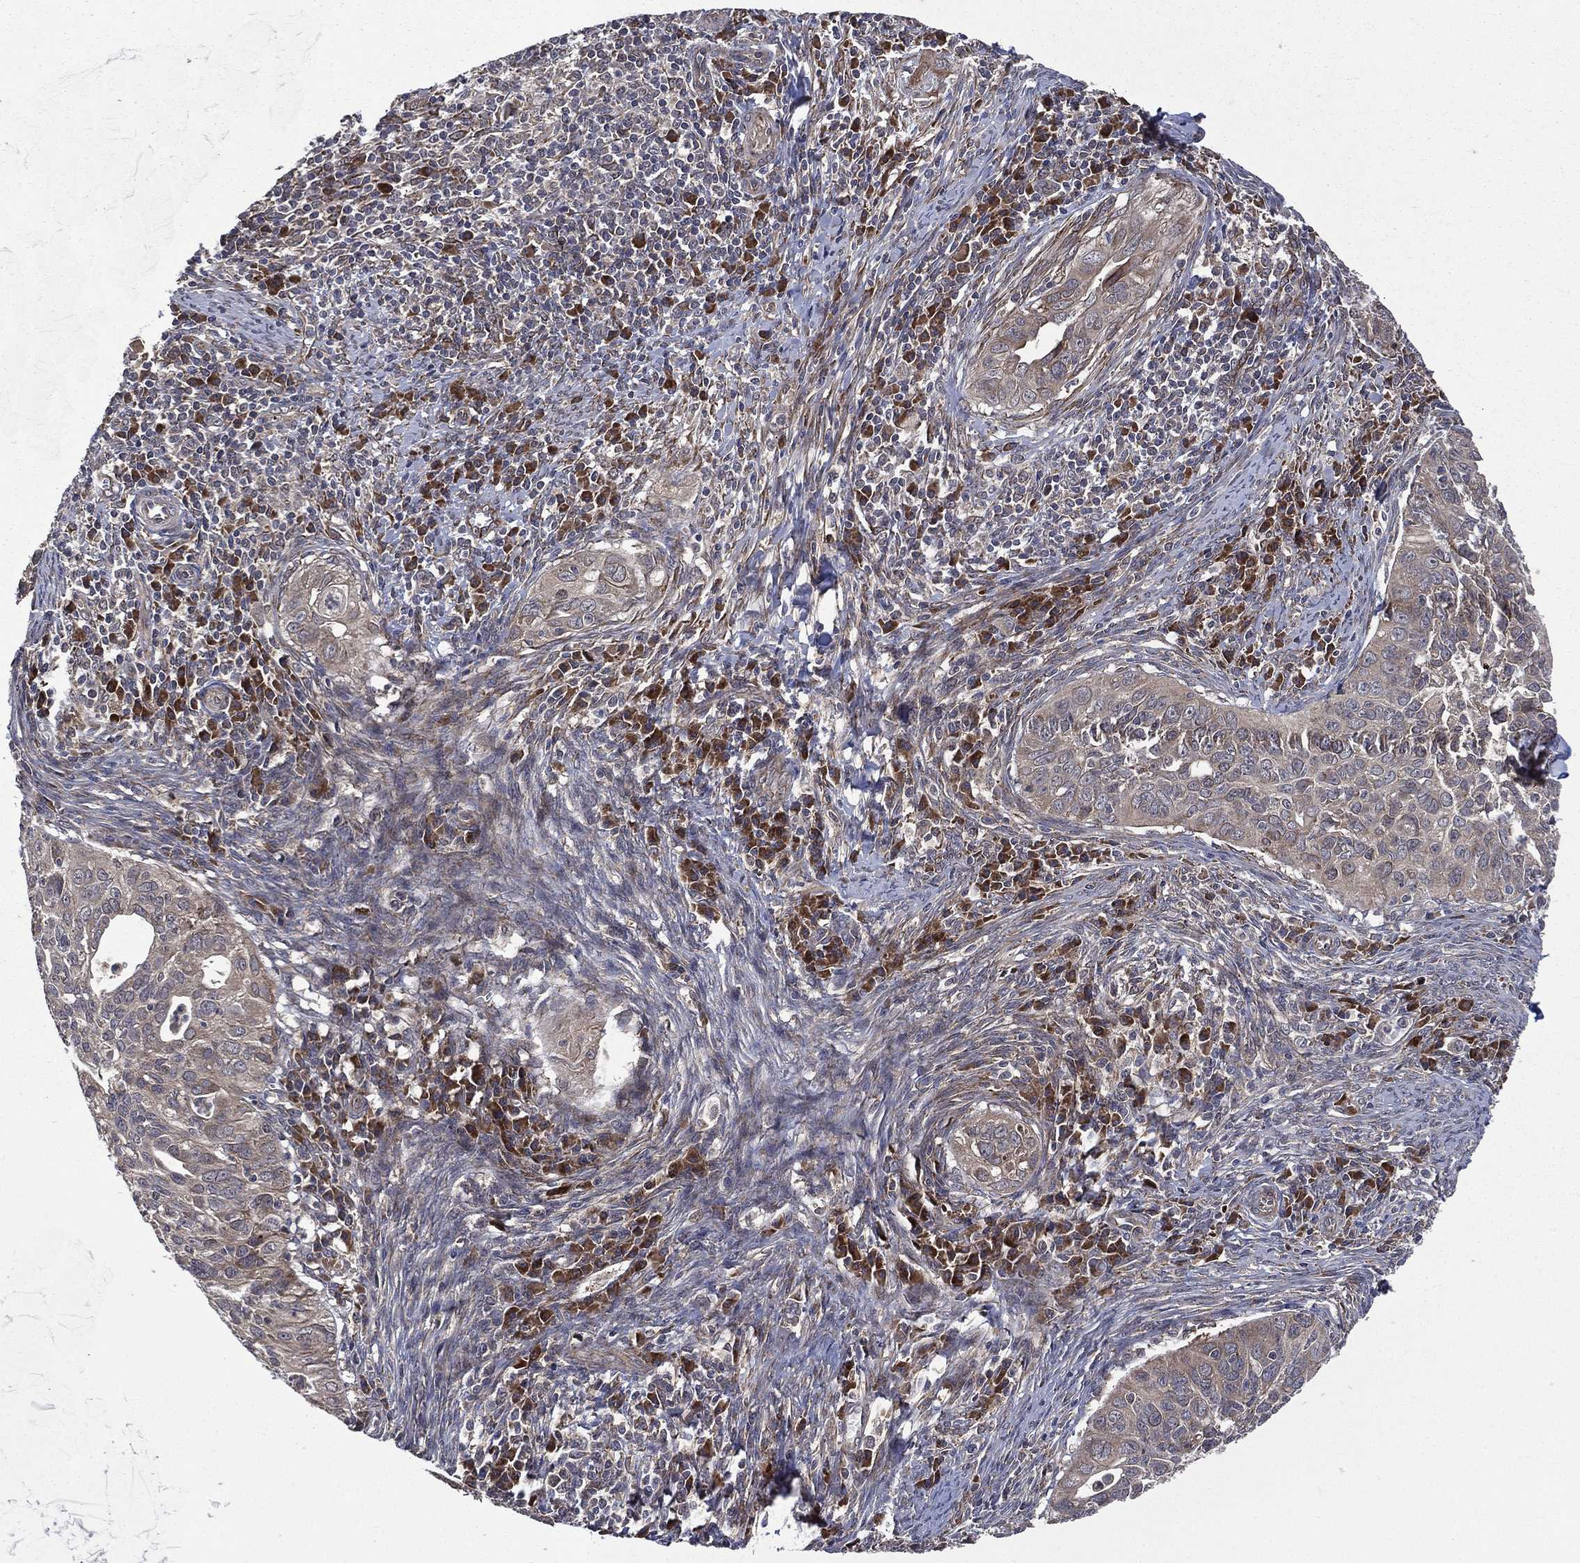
{"staining": {"intensity": "strong", "quantity": "25%-75%", "location": "cytoplasmic/membranous"}, "tissue": "cervical cancer", "cell_type": "Tumor cells", "image_type": "cancer", "snomed": [{"axis": "morphology", "description": "Squamous cell carcinoma, NOS"}, {"axis": "topography", "description": "Cervix"}], "caption": "The histopathology image exhibits immunohistochemical staining of cervical squamous cell carcinoma. There is strong cytoplasmic/membranous expression is seen in about 25%-75% of tumor cells.", "gene": "RAB11FIP4", "patient": {"sex": "female", "age": 26}}